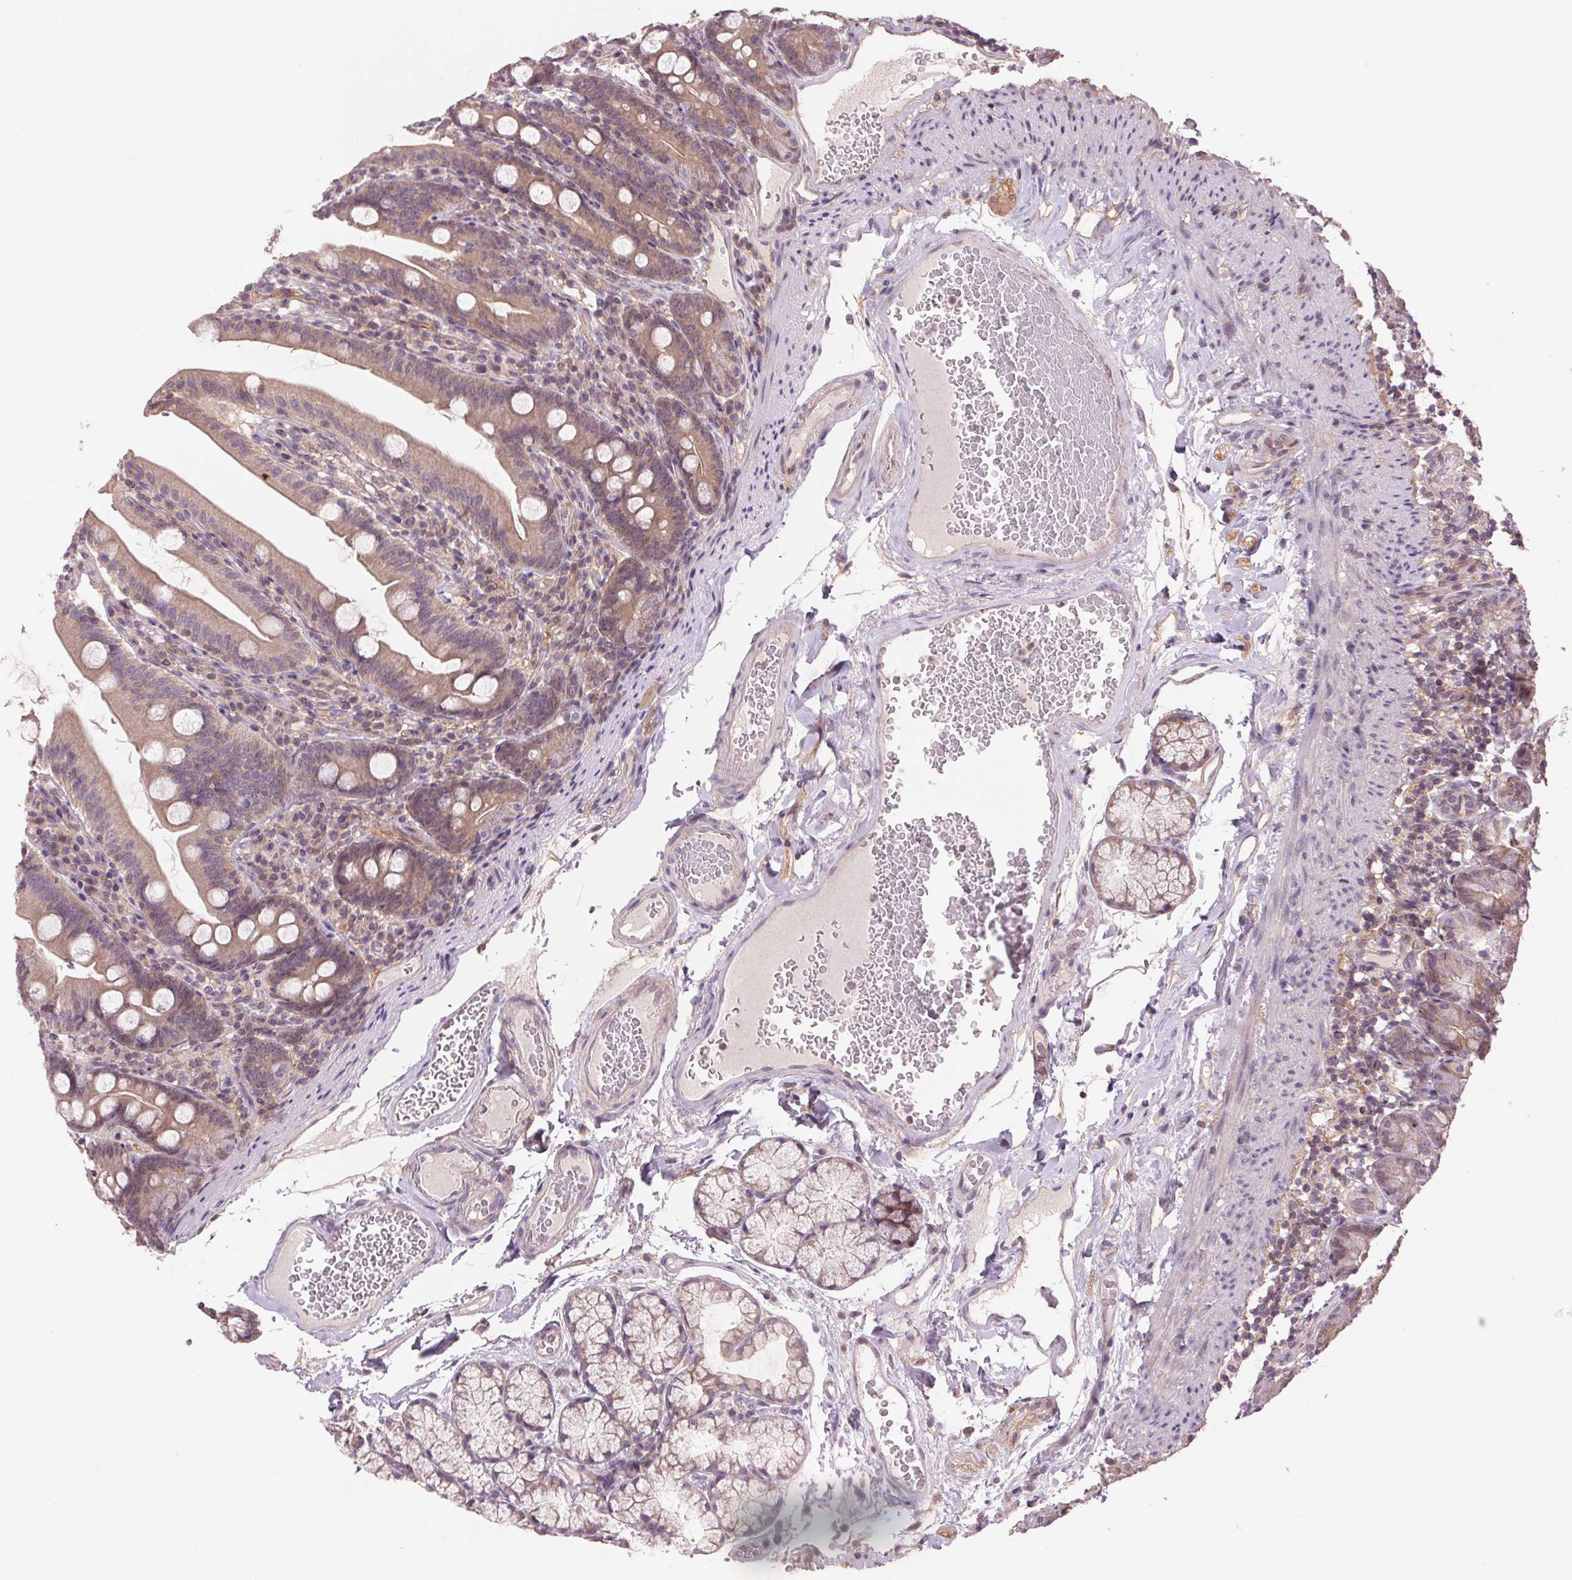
{"staining": {"intensity": "weak", "quantity": ">75%", "location": "cytoplasmic/membranous"}, "tissue": "duodenum", "cell_type": "Glandular cells", "image_type": "normal", "snomed": [{"axis": "morphology", "description": "Normal tissue, NOS"}, {"axis": "topography", "description": "Duodenum"}], "caption": "A photomicrograph of human duodenum stained for a protein displays weak cytoplasmic/membranous brown staining in glandular cells. (brown staining indicates protein expression, while blue staining denotes nuclei).", "gene": "SH3RF2", "patient": {"sex": "female", "age": 67}}